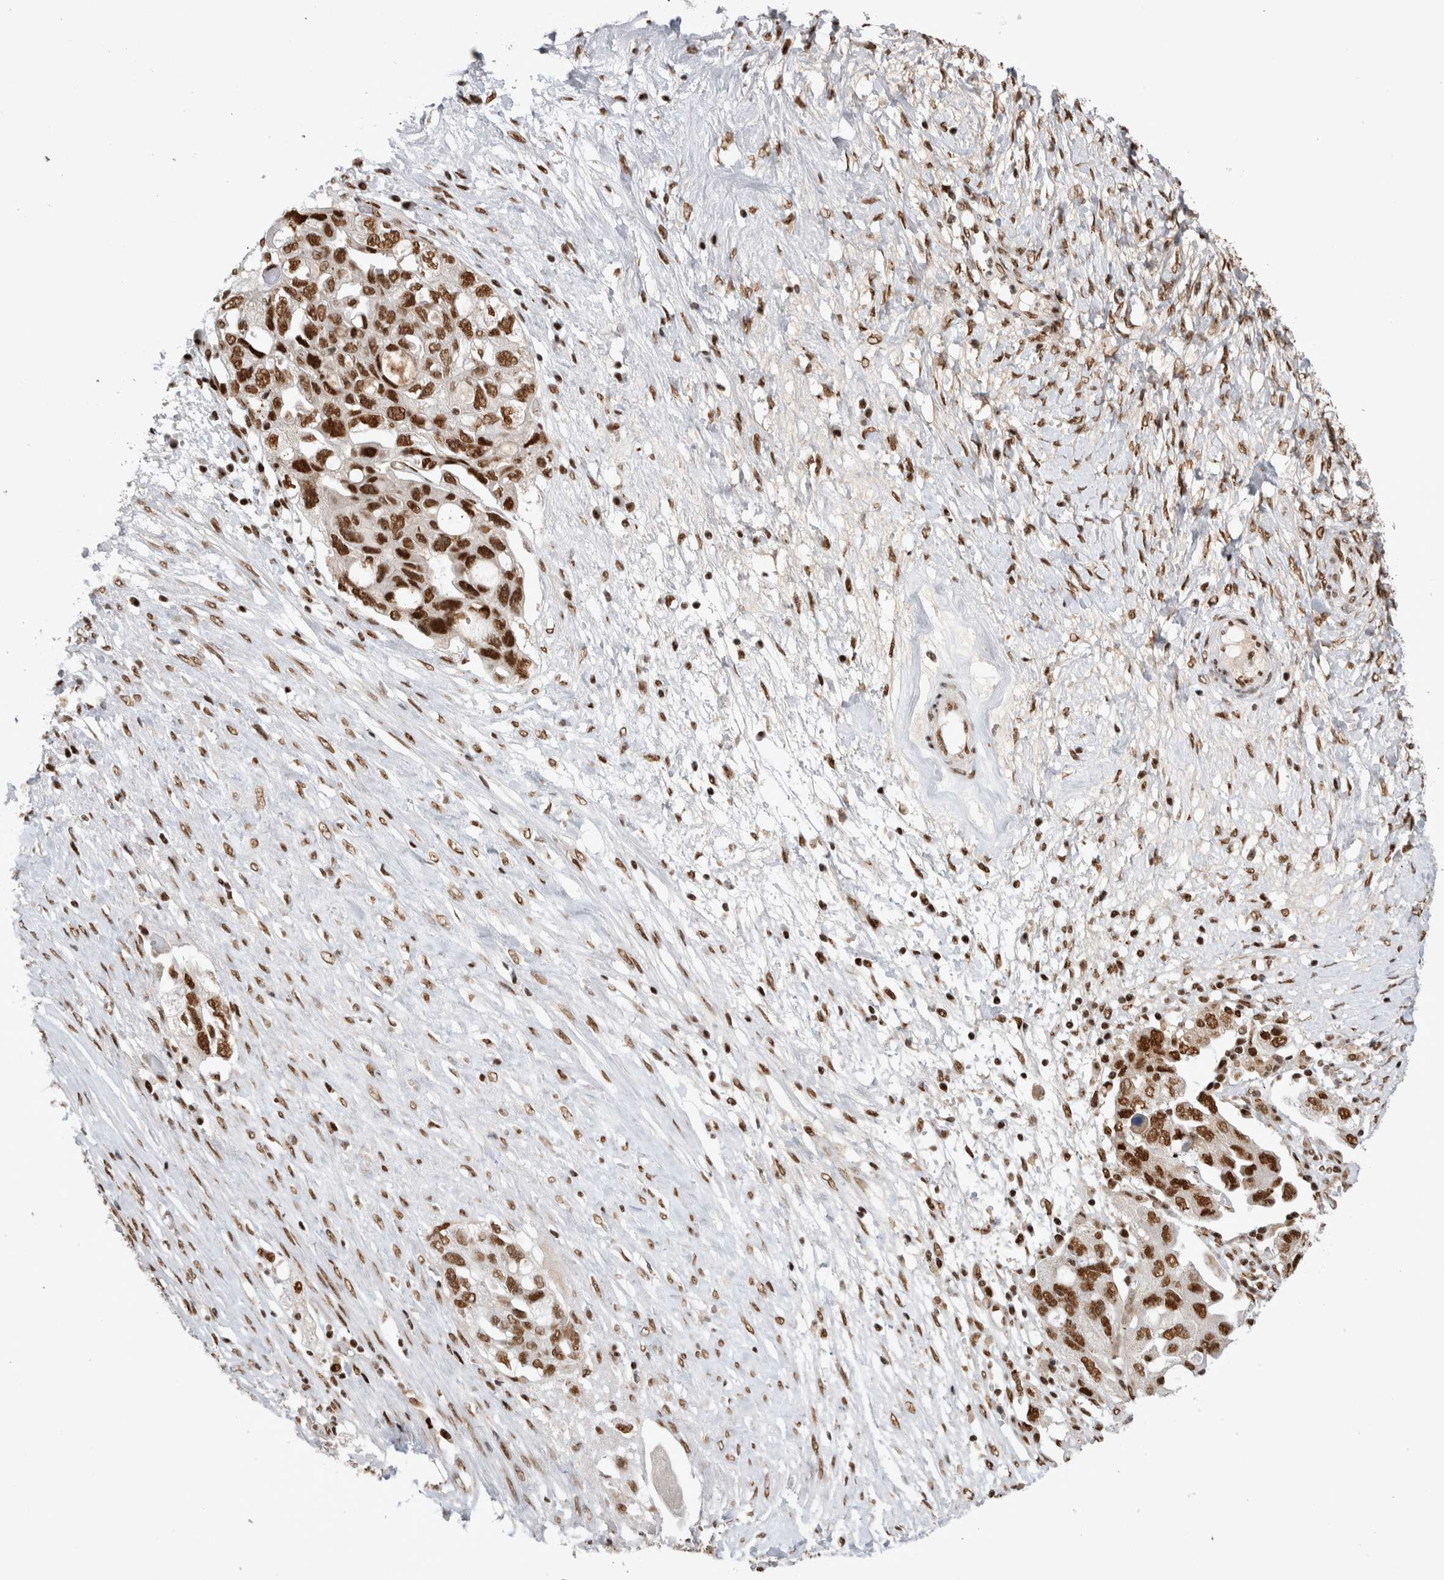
{"staining": {"intensity": "strong", "quantity": ">75%", "location": "nuclear"}, "tissue": "ovarian cancer", "cell_type": "Tumor cells", "image_type": "cancer", "snomed": [{"axis": "morphology", "description": "Carcinoma, NOS"}, {"axis": "morphology", "description": "Cystadenocarcinoma, serous, NOS"}, {"axis": "topography", "description": "Ovary"}], "caption": "The immunohistochemical stain highlights strong nuclear staining in tumor cells of ovarian cancer tissue. The staining is performed using DAB (3,3'-diaminobenzidine) brown chromogen to label protein expression. The nuclei are counter-stained blue using hematoxylin.", "gene": "EYA2", "patient": {"sex": "female", "age": 69}}